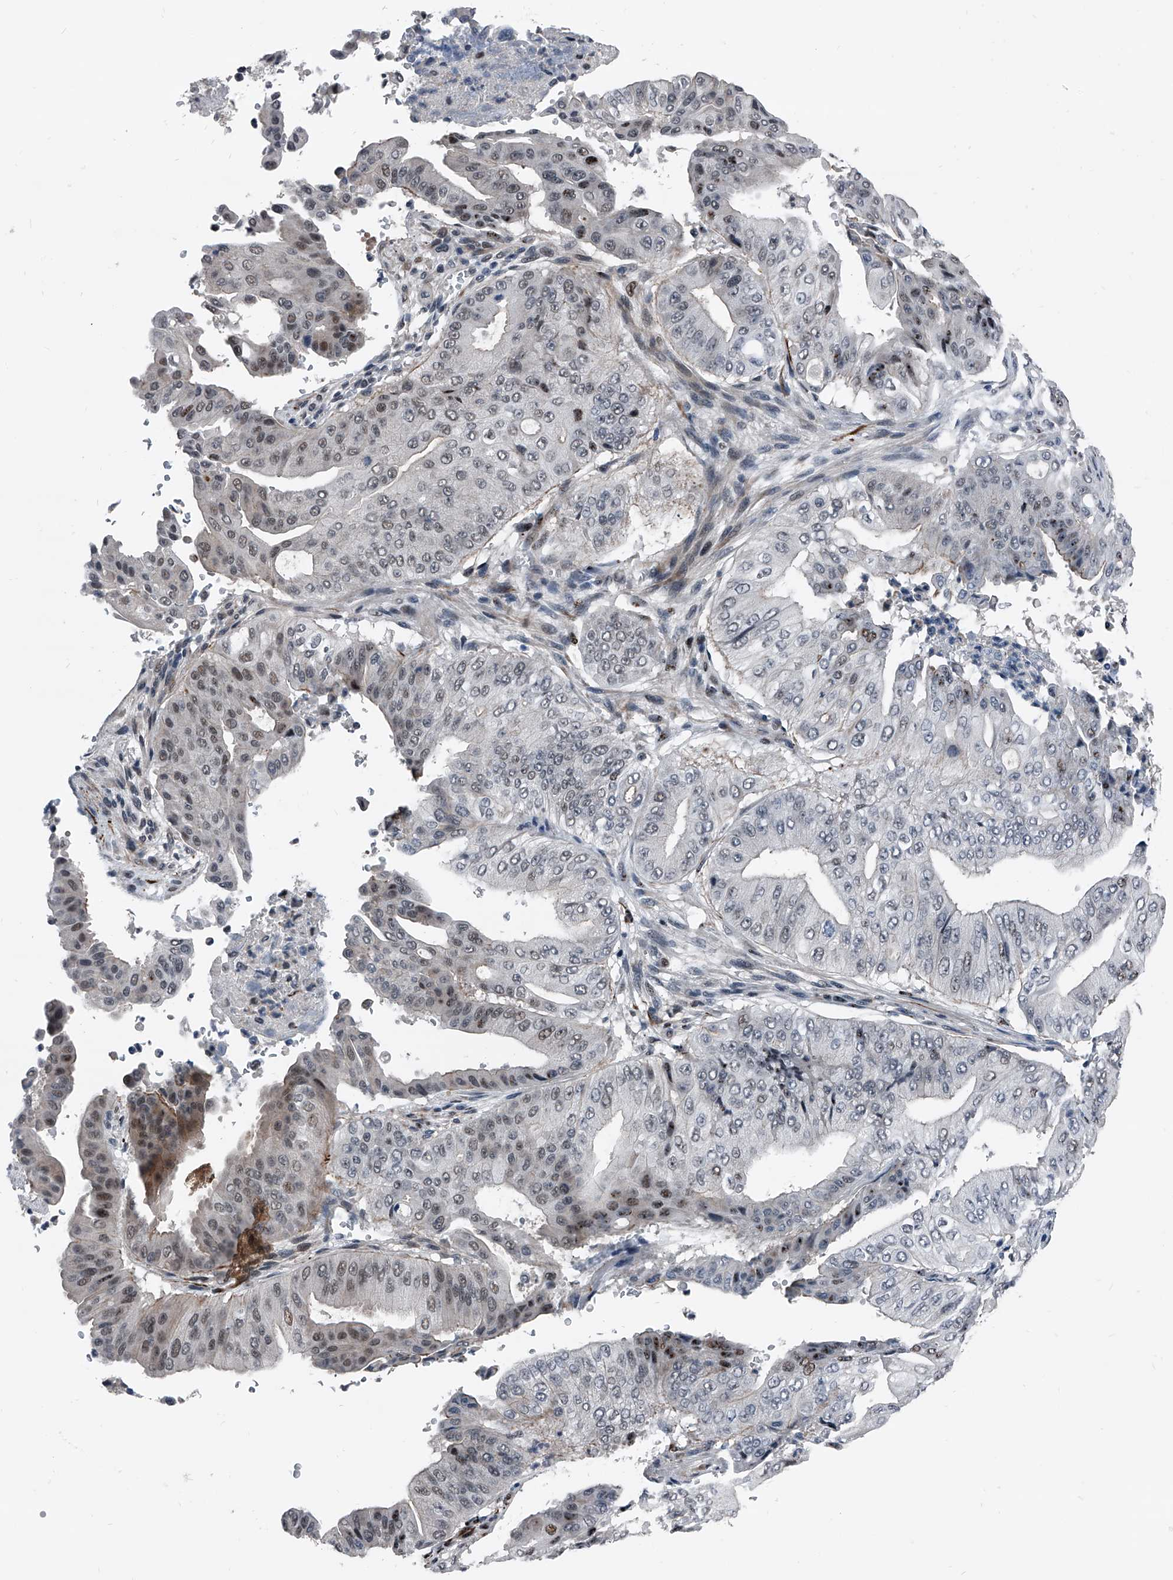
{"staining": {"intensity": "moderate", "quantity": "<25%", "location": "cytoplasmic/membranous,nuclear"}, "tissue": "pancreatic cancer", "cell_type": "Tumor cells", "image_type": "cancer", "snomed": [{"axis": "morphology", "description": "Adenocarcinoma, NOS"}, {"axis": "topography", "description": "Pancreas"}], "caption": "Immunohistochemistry of adenocarcinoma (pancreatic) shows low levels of moderate cytoplasmic/membranous and nuclear staining in about <25% of tumor cells. The protein is stained brown, and the nuclei are stained in blue (DAB (3,3'-diaminobenzidine) IHC with brightfield microscopy, high magnification).", "gene": "MEN1", "patient": {"sex": "female", "age": 77}}